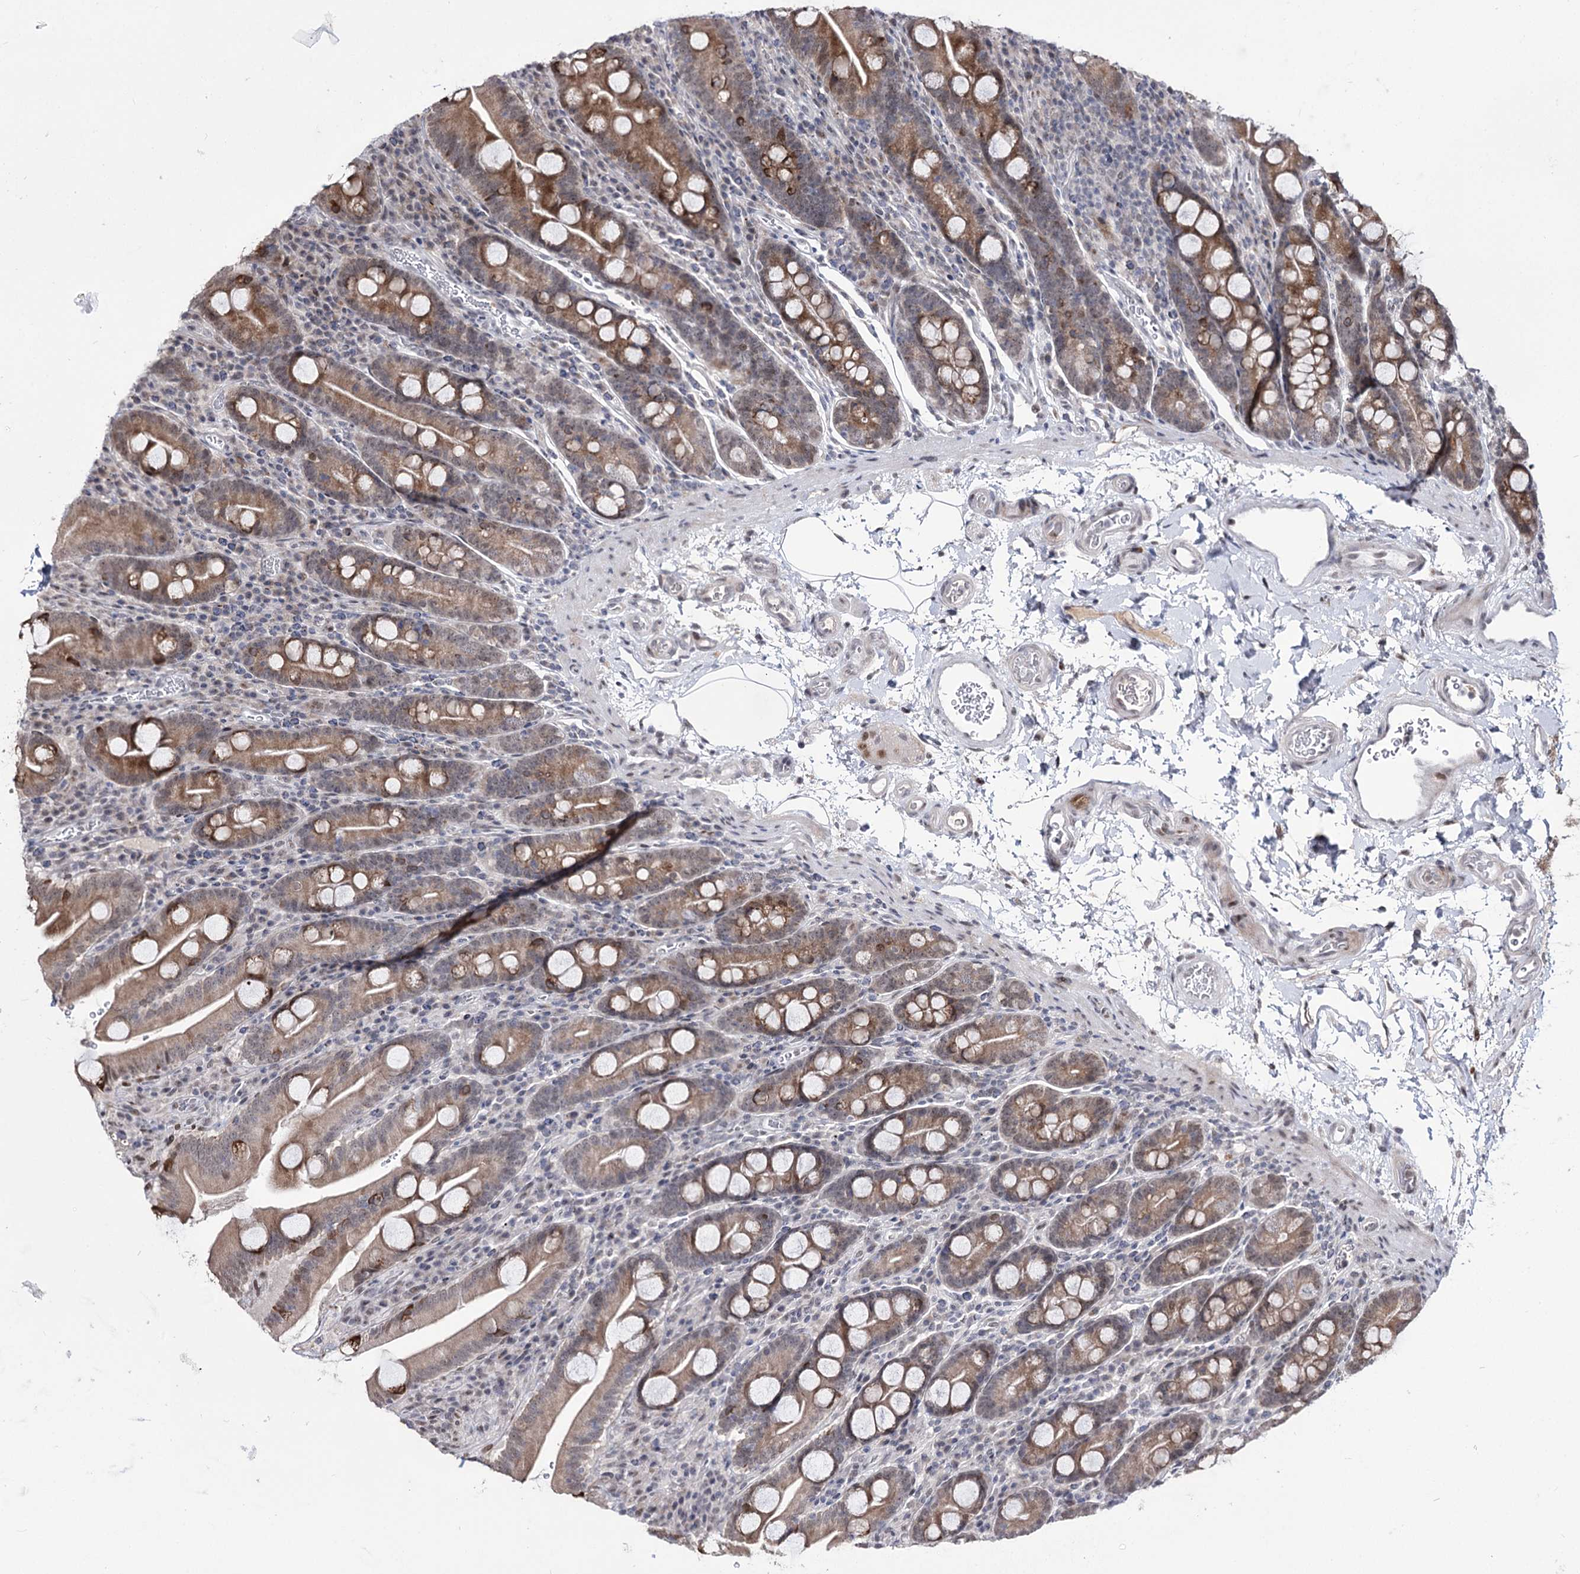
{"staining": {"intensity": "moderate", "quantity": "<25%", "location": "cytoplasmic/membranous"}, "tissue": "duodenum", "cell_type": "Glandular cells", "image_type": "normal", "snomed": [{"axis": "morphology", "description": "Normal tissue, NOS"}, {"axis": "topography", "description": "Duodenum"}], "caption": "DAB immunohistochemical staining of benign human duodenum displays moderate cytoplasmic/membranous protein positivity in about <25% of glandular cells.", "gene": "STOX1", "patient": {"sex": "male", "age": 35}}